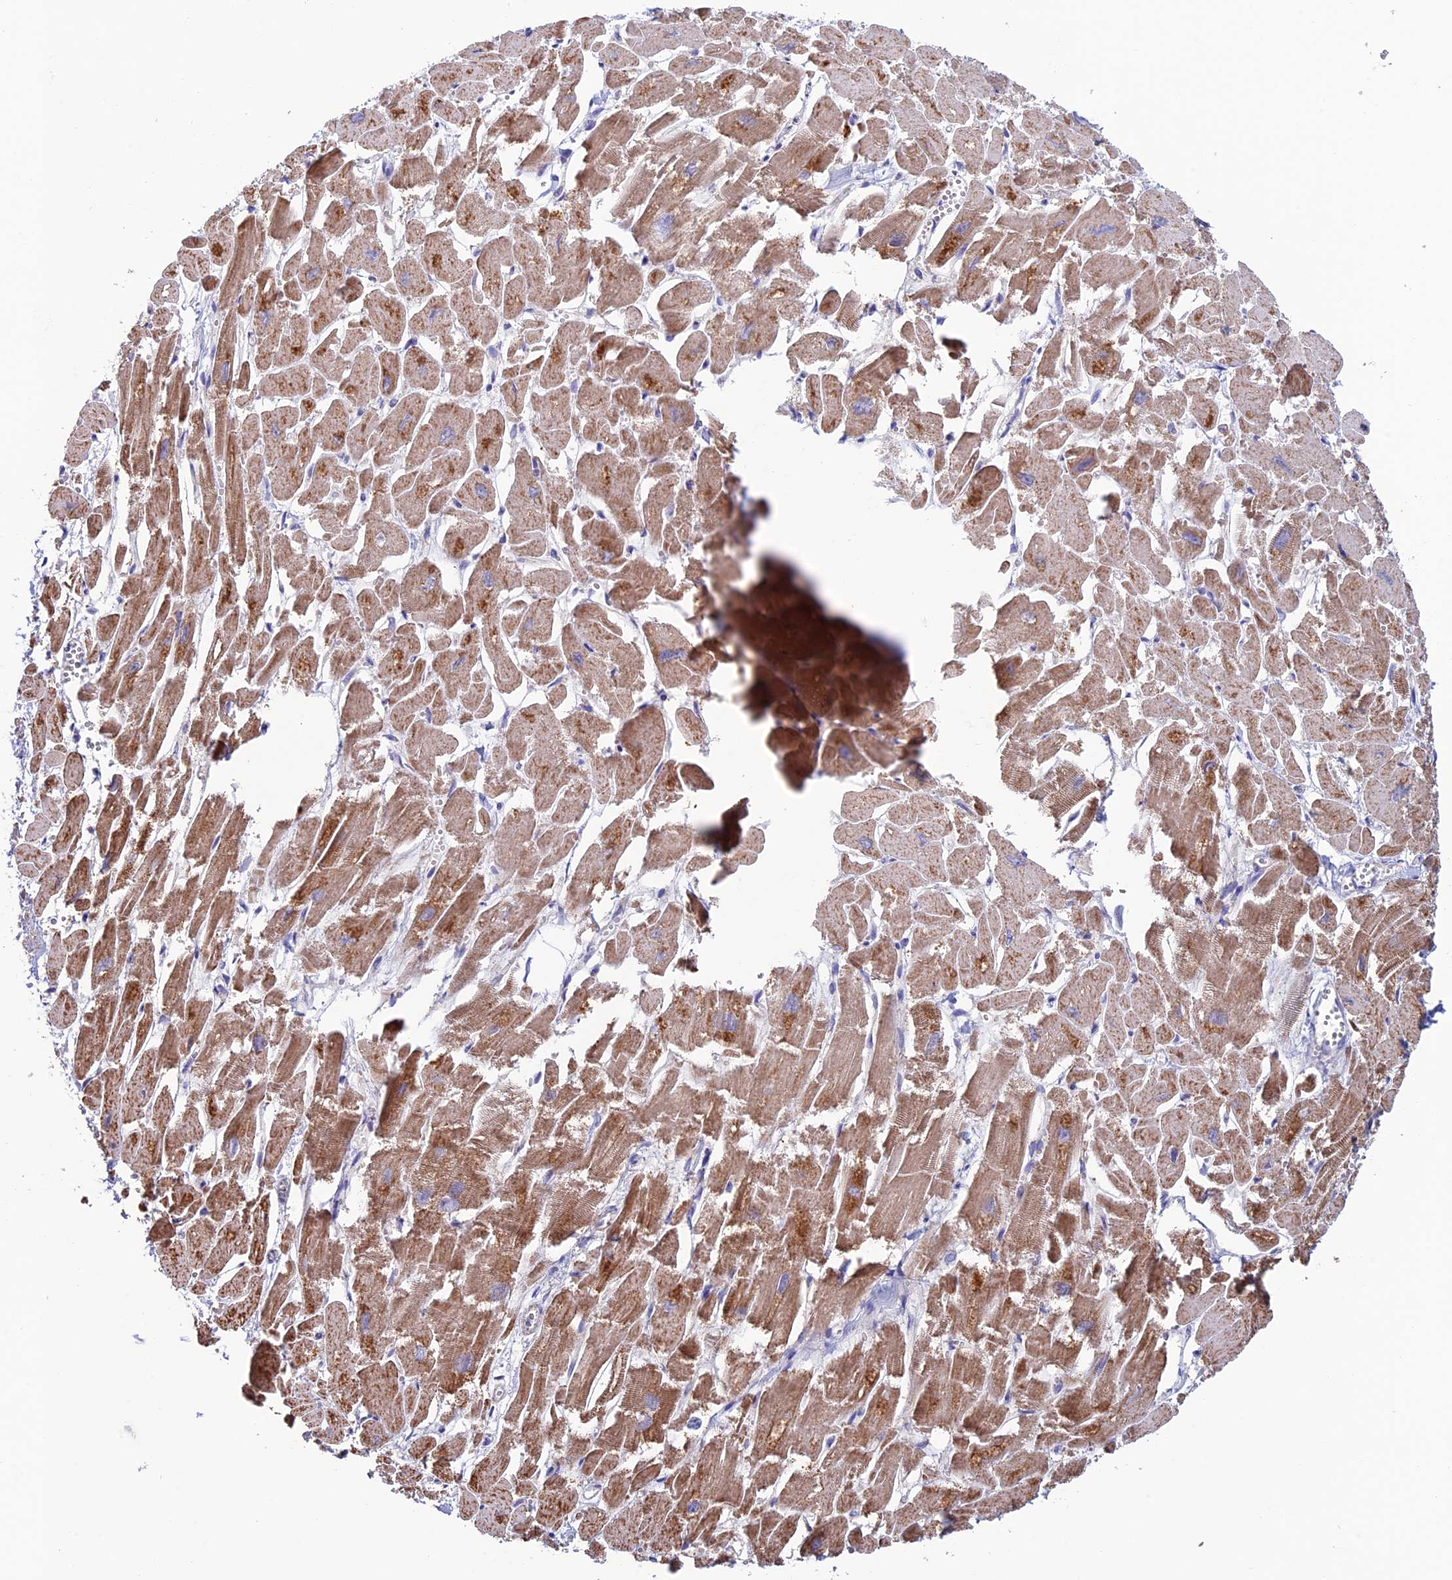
{"staining": {"intensity": "strong", "quantity": ">75%", "location": "cytoplasmic/membranous"}, "tissue": "heart muscle", "cell_type": "Cardiomyocytes", "image_type": "normal", "snomed": [{"axis": "morphology", "description": "Normal tissue, NOS"}, {"axis": "topography", "description": "Heart"}], "caption": "Brown immunohistochemical staining in normal heart muscle demonstrates strong cytoplasmic/membranous staining in approximately >75% of cardiomyocytes. Using DAB (3,3'-diaminobenzidine) (brown) and hematoxylin (blue) stains, captured at high magnification using brightfield microscopy.", "gene": "SLC15A5", "patient": {"sex": "male", "age": 54}}